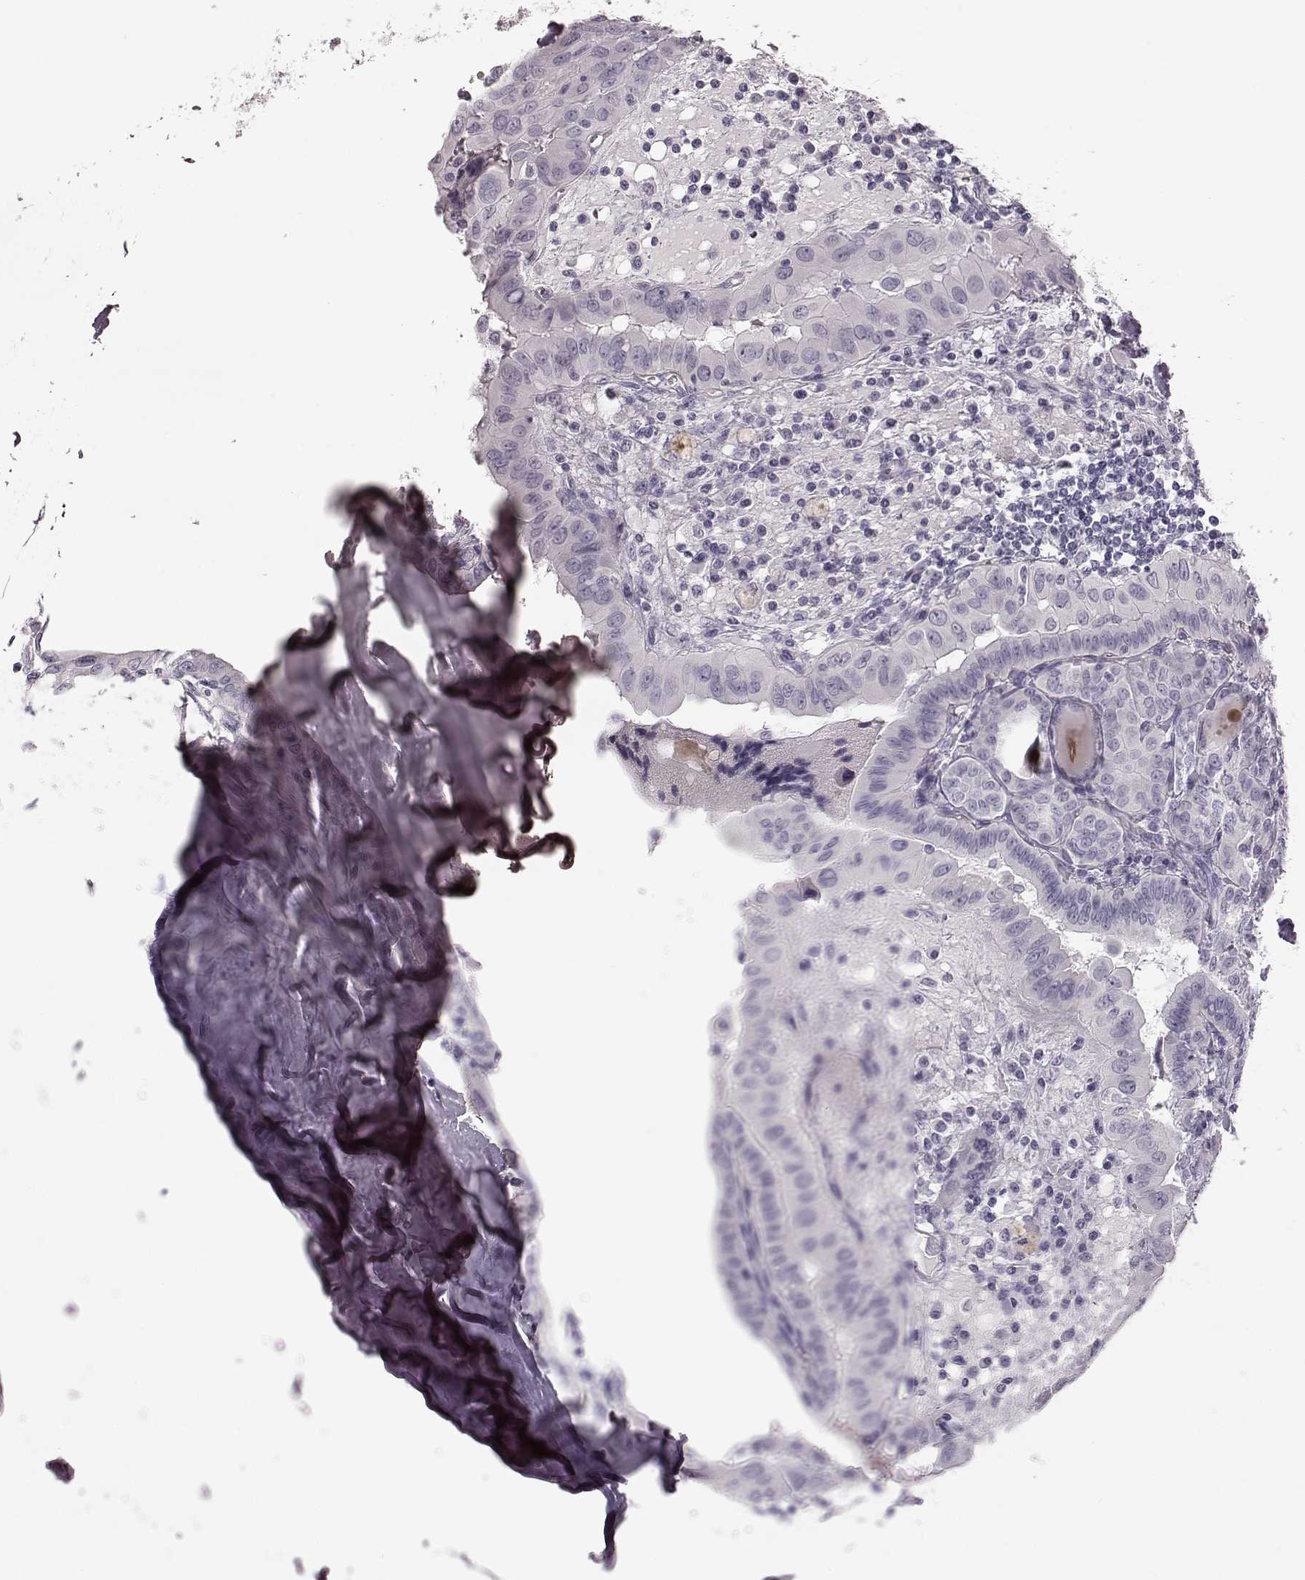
{"staining": {"intensity": "negative", "quantity": "none", "location": "none"}, "tissue": "thyroid cancer", "cell_type": "Tumor cells", "image_type": "cancer", "snomed": [{"axis": "morphology", "description": "Papillary adenocarcinoma, NOS"}, {"axis": "topography", "description": "Thyroid gland"}], "caption": "Tumor cells are negative for brown protein staining in thyroid cancer (papillary adenocarcinoma).", "gene": "ZNF433", "patient": {"sex": "female", "age": 37}}